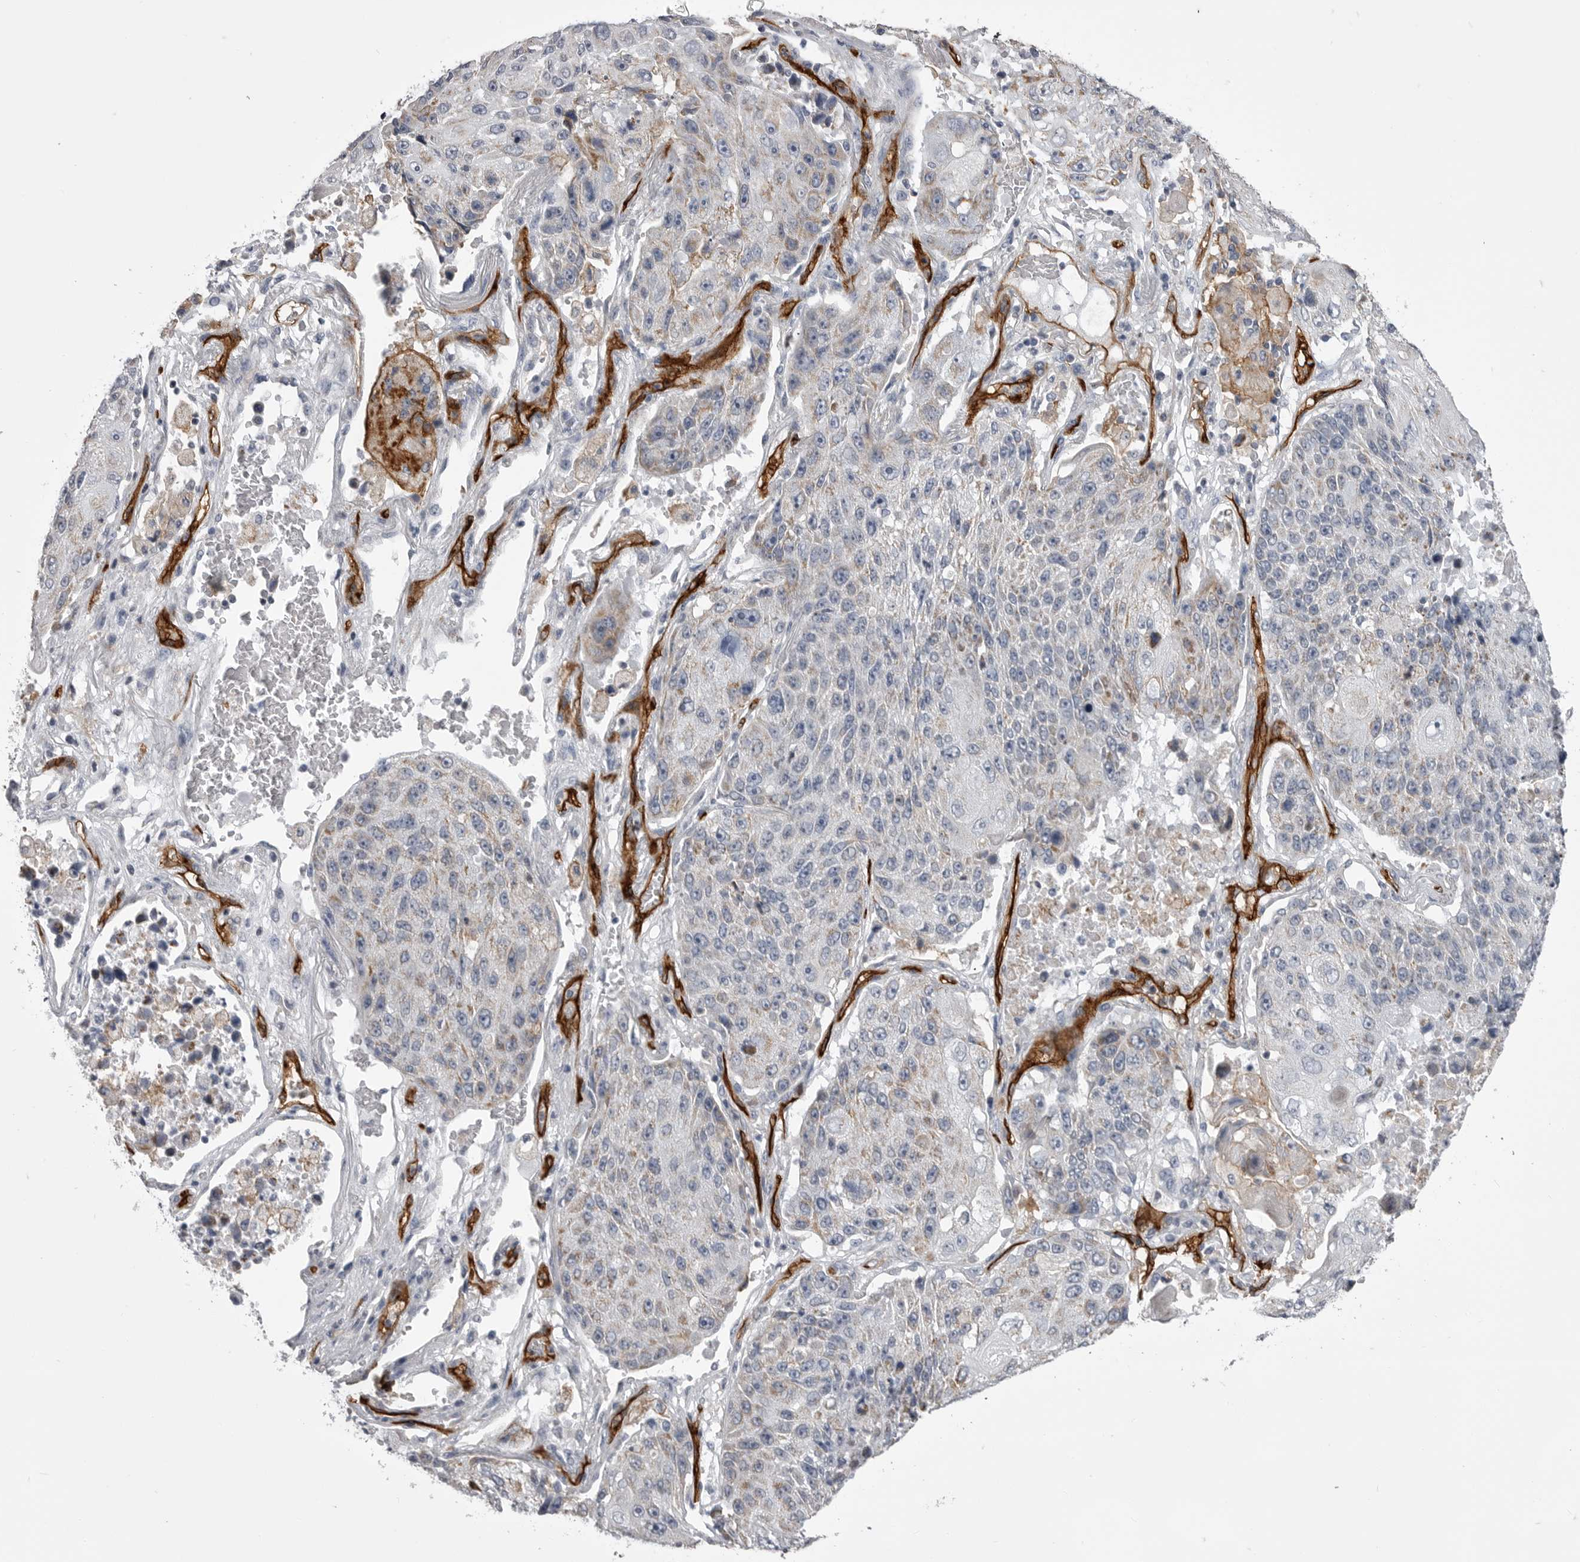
{"staining": {"intensity": "weak", "quantity": "25%-75%", "location": "cytoplasmic/membranous"}, "tissue": "lung cancer", "cell_type": "Tumor cells", "image_type": "cancer", "snomed": [{"axis": "morphology", "description": "Squamous cell carcinoma, NOS"}, {"axis": "topography", "description": "Lung"}], "caption": "Immunohistochemical staining of human lung squamous cell carcinoma displays low levels of weak cytoplasmic/membranous protein staining in about 25%-75% of tumor cells. (Stains: DAB (3,3'-diaminobenzidine) in brown, nuclei in blue, Microscopy: brightfield microscopy at high magnification).", "gene": "OPLAH", "patient": {"sex": "male", "age": 61}}